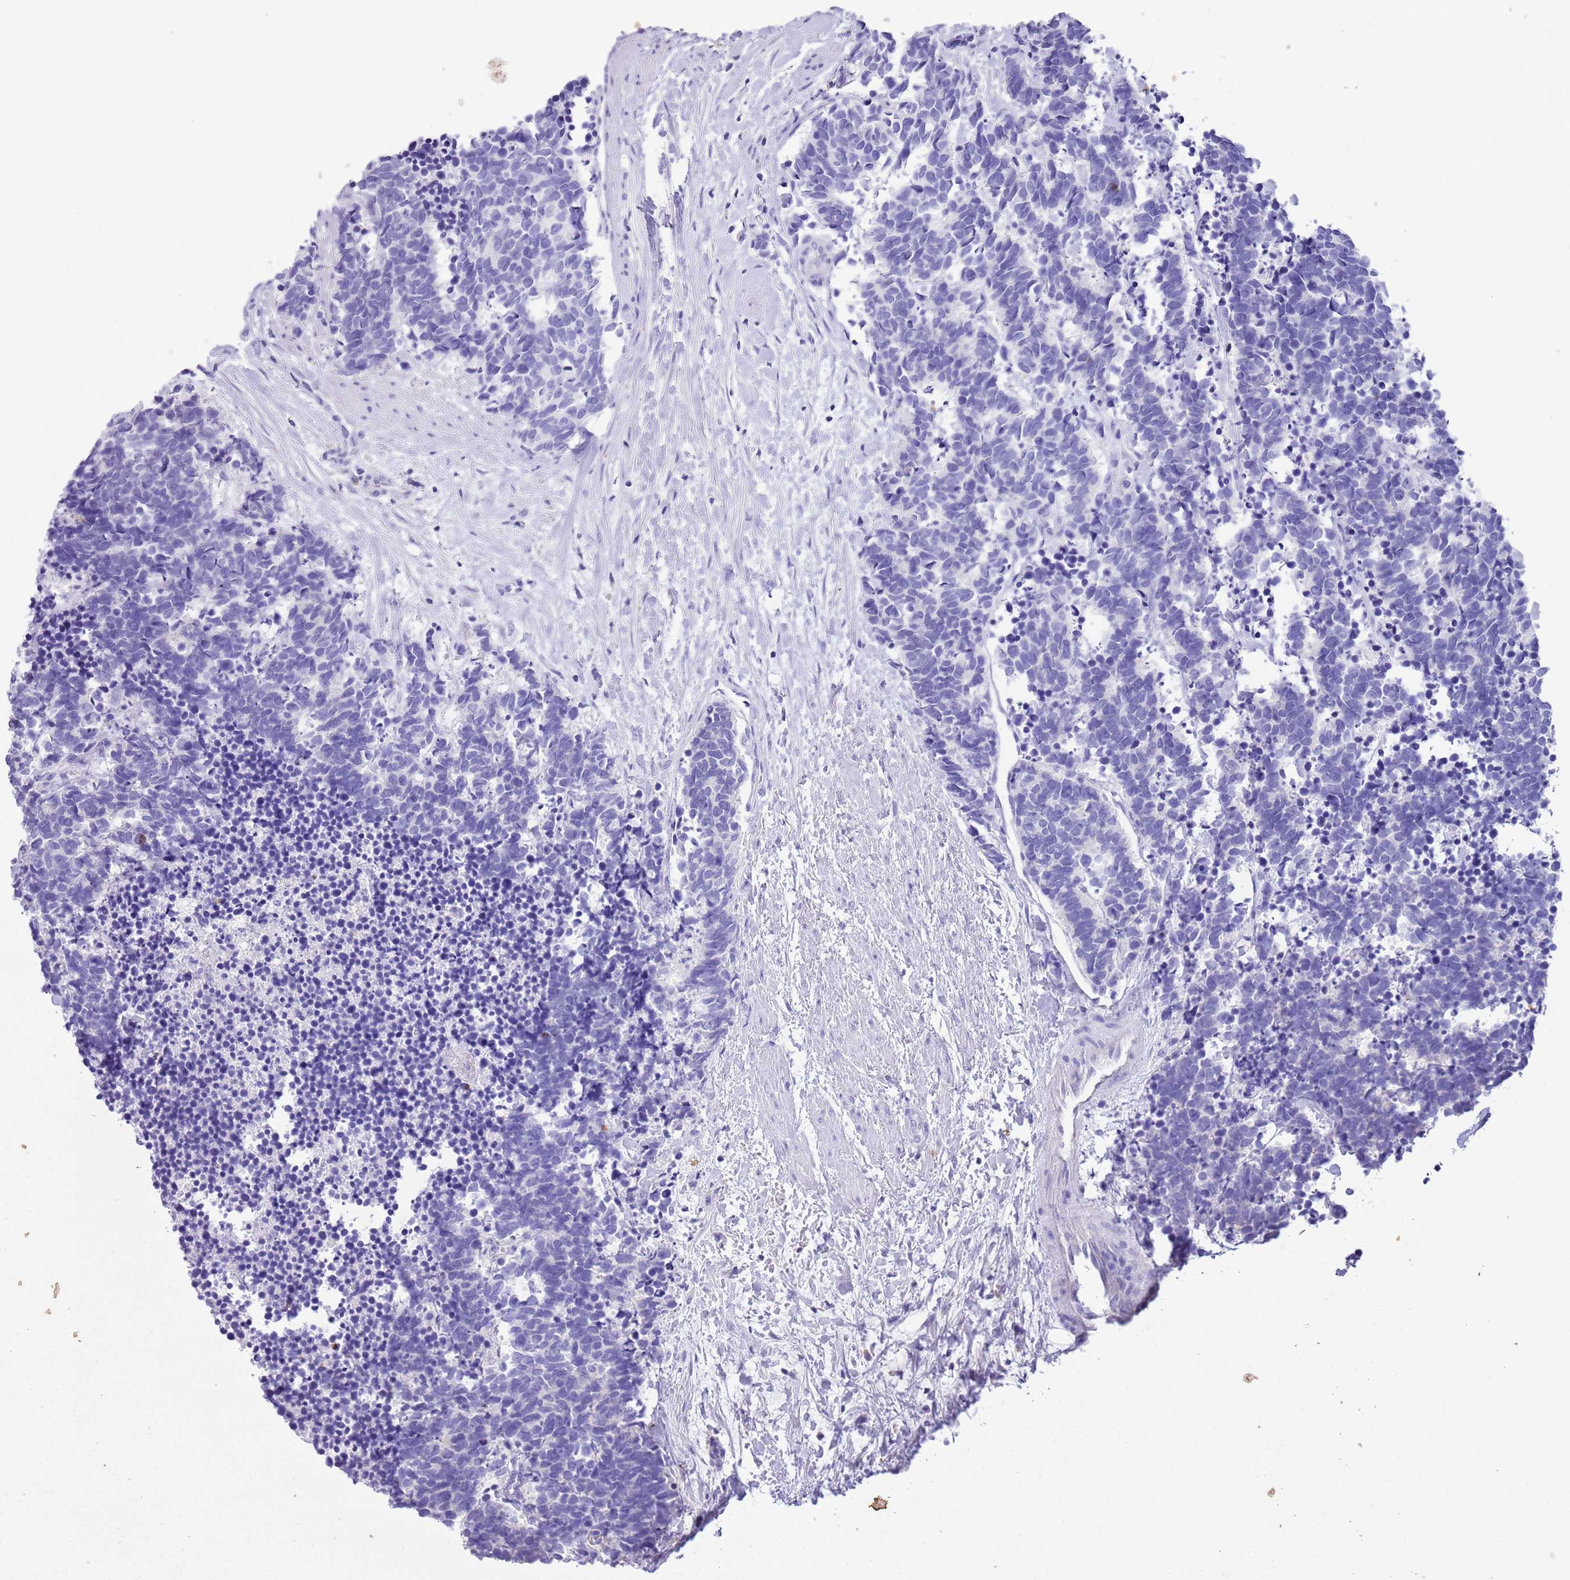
{"staining": {"intensity": "negative", "quantity": "none", "location": "none"}, "tissue": "carcinoid", "cell_type": "Tumor cells", "image_type": "cancer", "snomed": [{"axis": "morphology", "description": "Carcinoma, NOS"}, {"axis": "morphology", "description": "Carcinoid, malignant, NOS"}, {"axis": "topography", "description": "Prostate"}], "caption": "IHC of human carcinoid exhibits no staining in tumor cells.", "gene": "TBC1D10B", "patient": {"sex": "male", "age": 57}}